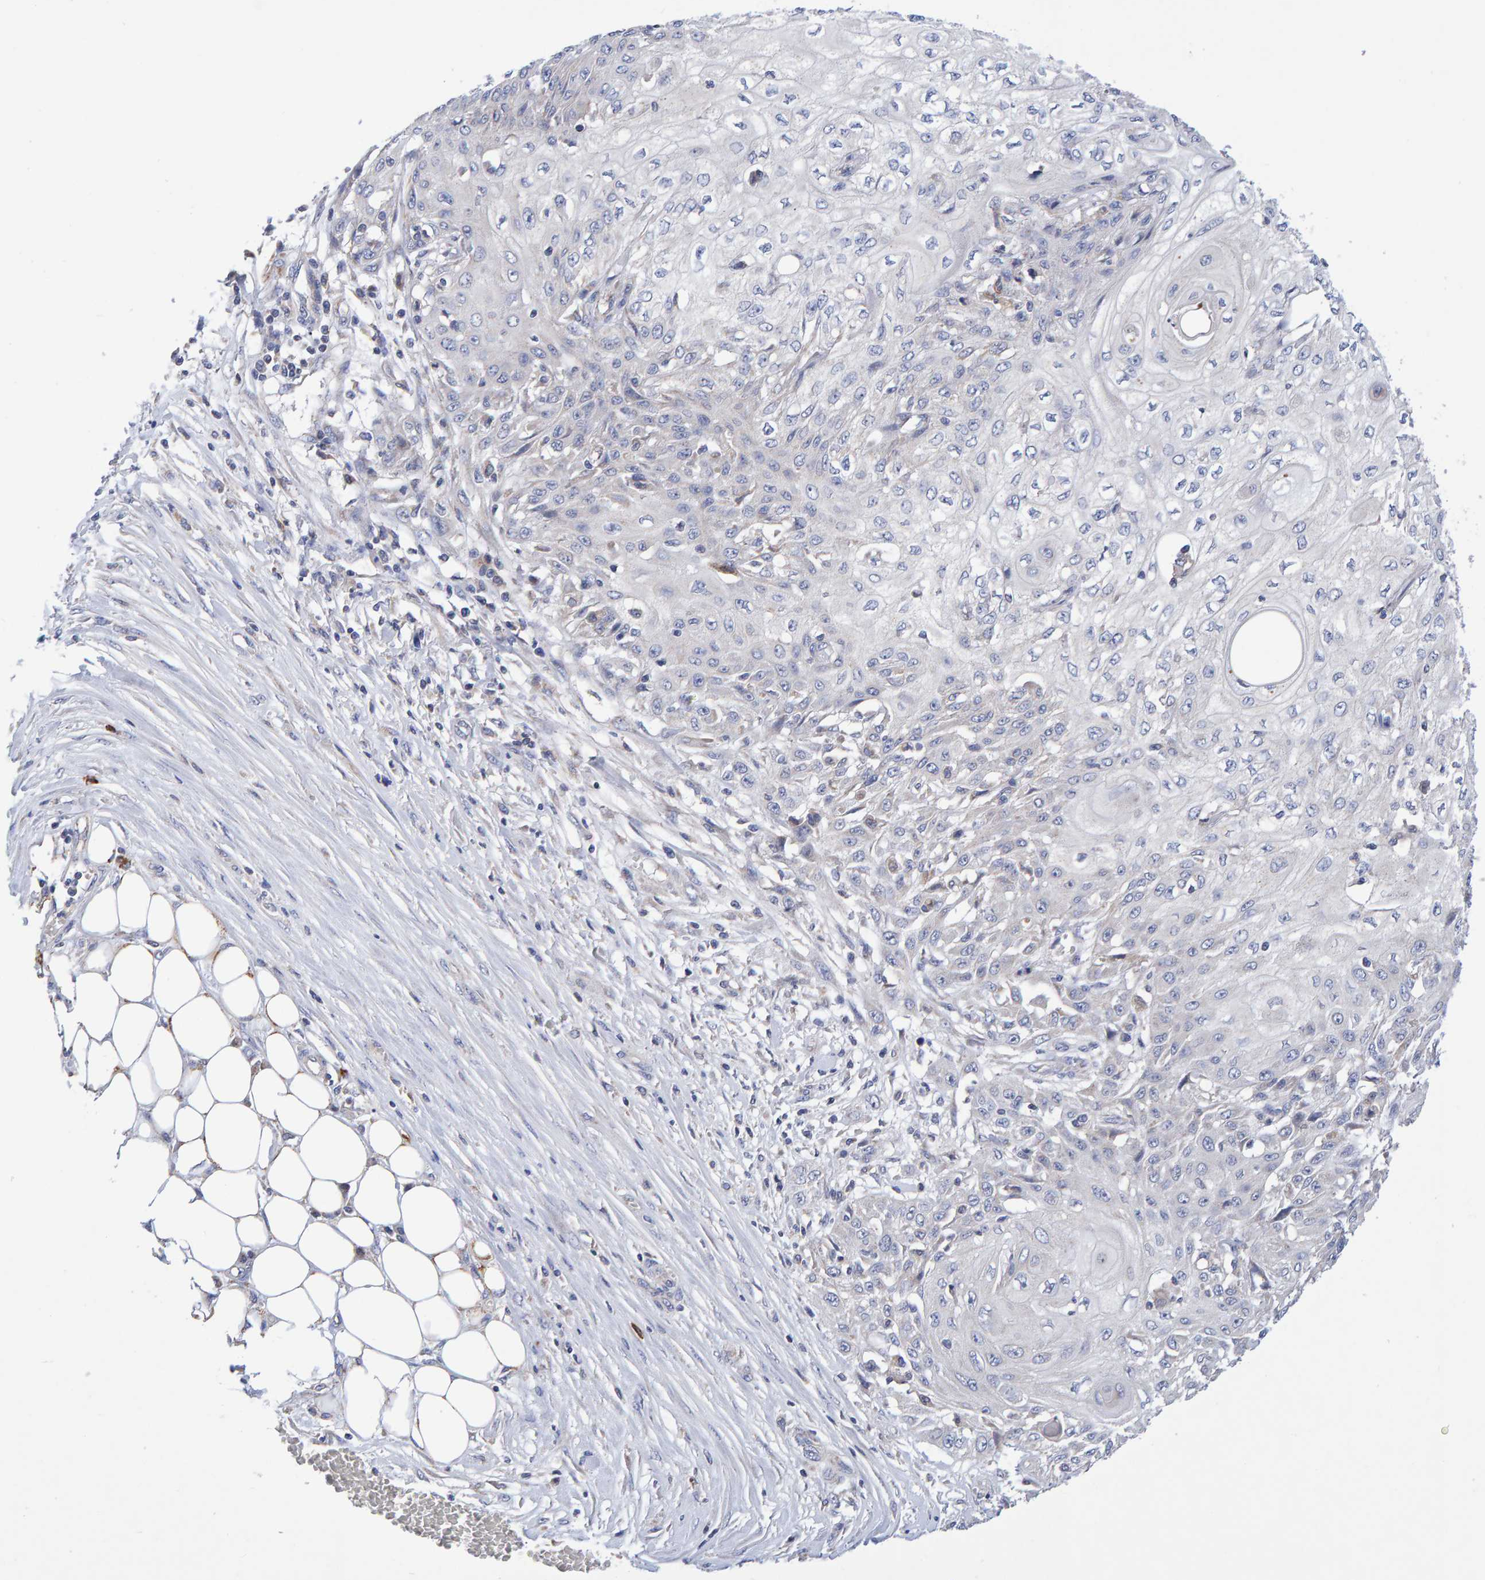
{"staining": {"intensity": "negative", "quantity": "none", "location": "none"}, "tissue": "skin cancer", "cell_type": "Tumor cells", "image_type": "cancer", "snomed": [{"axis": "morphology", "description": "Squamous cell carcinoma, NOS"}, {"axis": "morphology", "description": "Squamous cell carcinoma, metastatic, NOS"}, {"axis": "topography", "description": "Skin"}, {"axis": "topography", "description": "Lymph node"}], "caption": "A high-resolution photomicrograph shows IHC staining of skin cancer, which displays no significant expression in tumor cells. (DAB immunohistochemistry (IHC) with hematoxylin counter stain).", "gene": "EFR3A", "patient": {"sex": "male", "age": 75}}